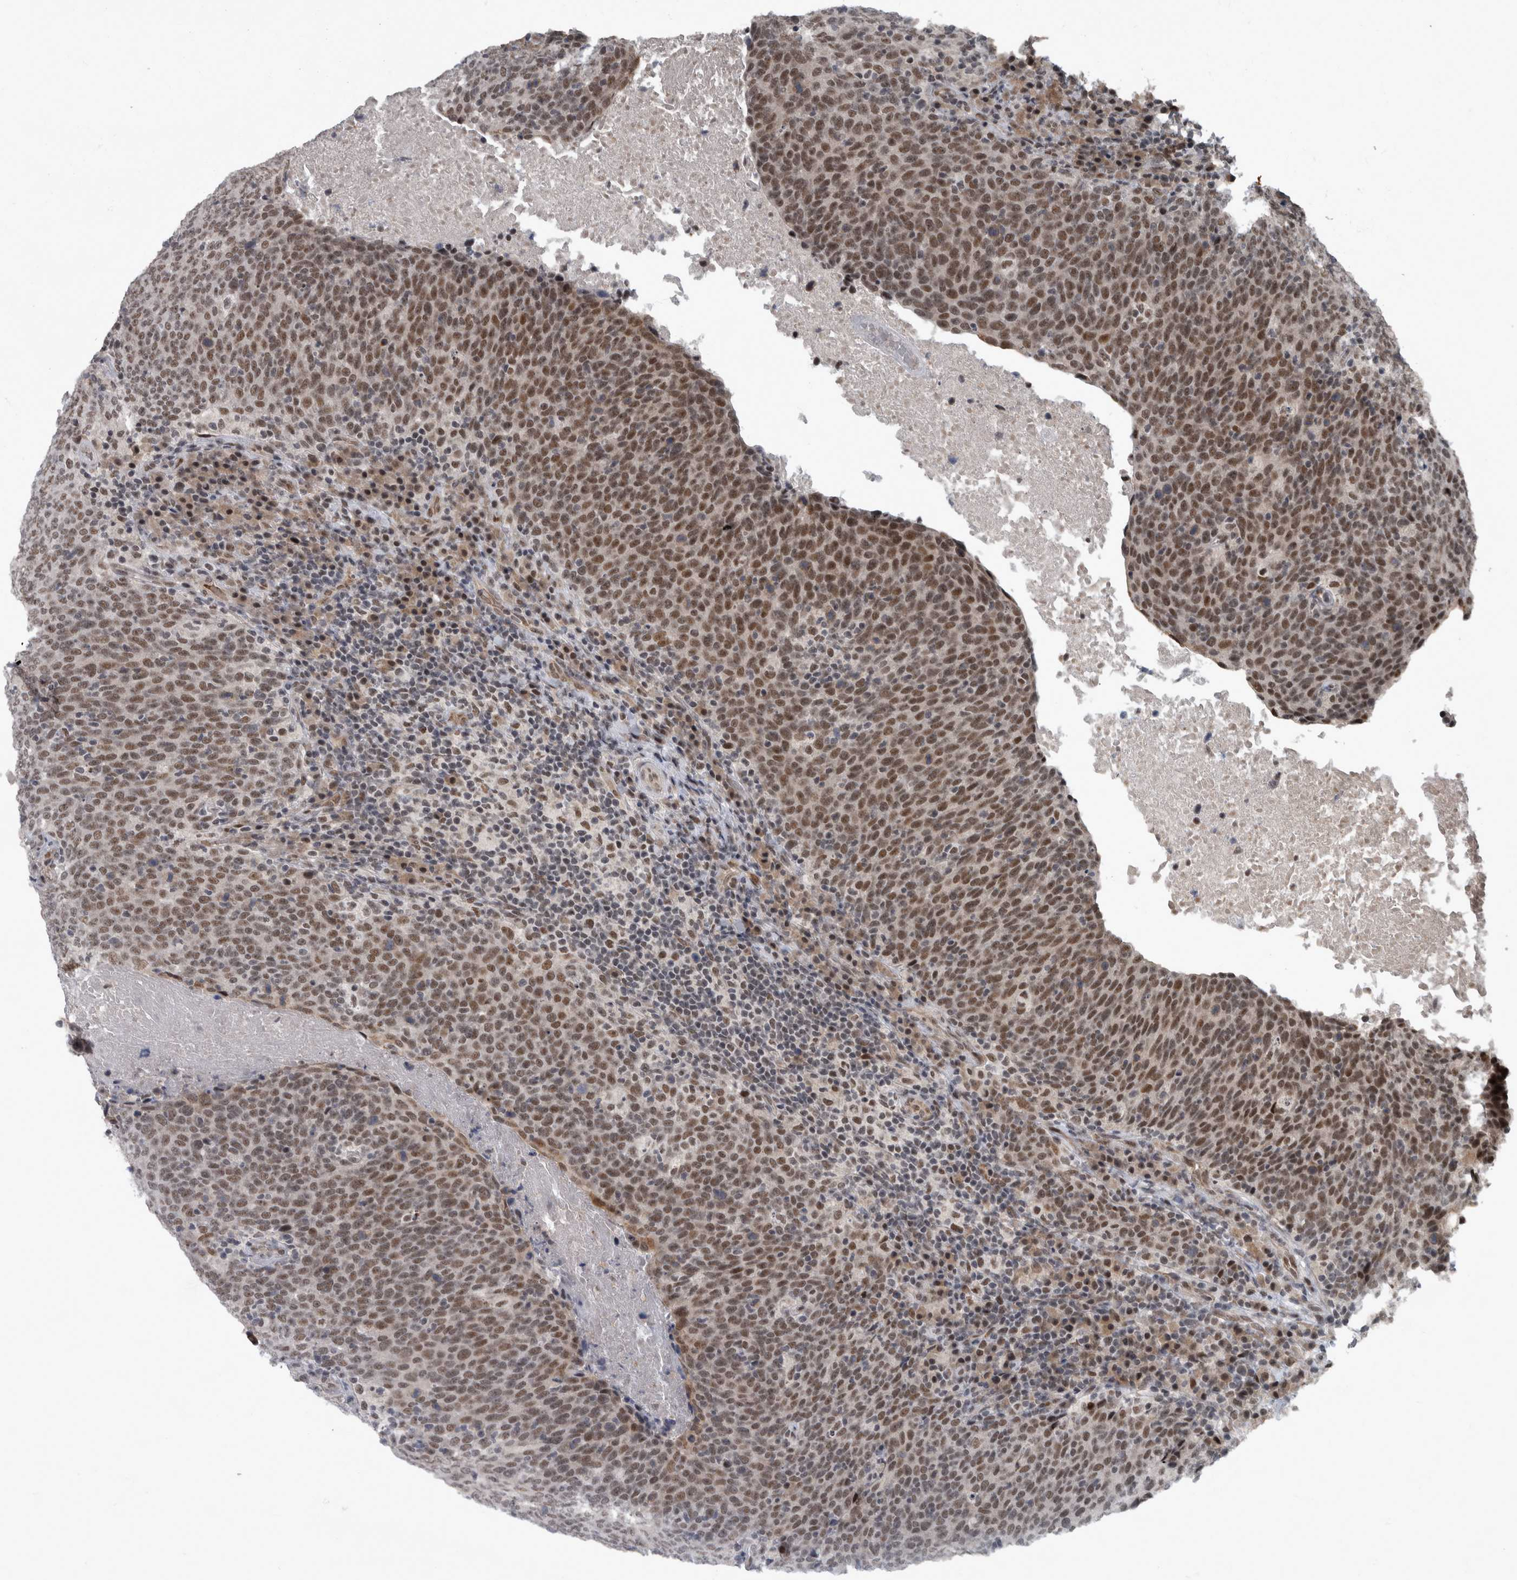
{"staining": {"intensity": "moderate", "quantity": ">75%", "location": "nuclear"}, "tissue": "head and neck cancer", "cell_type": "Tumor cells", "image_type": "cancer", "snomed": [{"axis": "morphology", "description": "Squamous cell carcinoma, NOS"}, {"axis": "morphology", "description": "Squamous cell carcinoma, metastatic, NOS"}, {"axis": "topography", "description": "Lymph node"}, {"axis": "topography", "description": "Head-Neck"}], "caption": "Brown immunohistochemical staining in human head and neck cancer demonstrates moderate nuclear staining in approximately >75% of tumor cells.", "gene": "WDR33", "patient": {"sex": "male", "age": 62}}